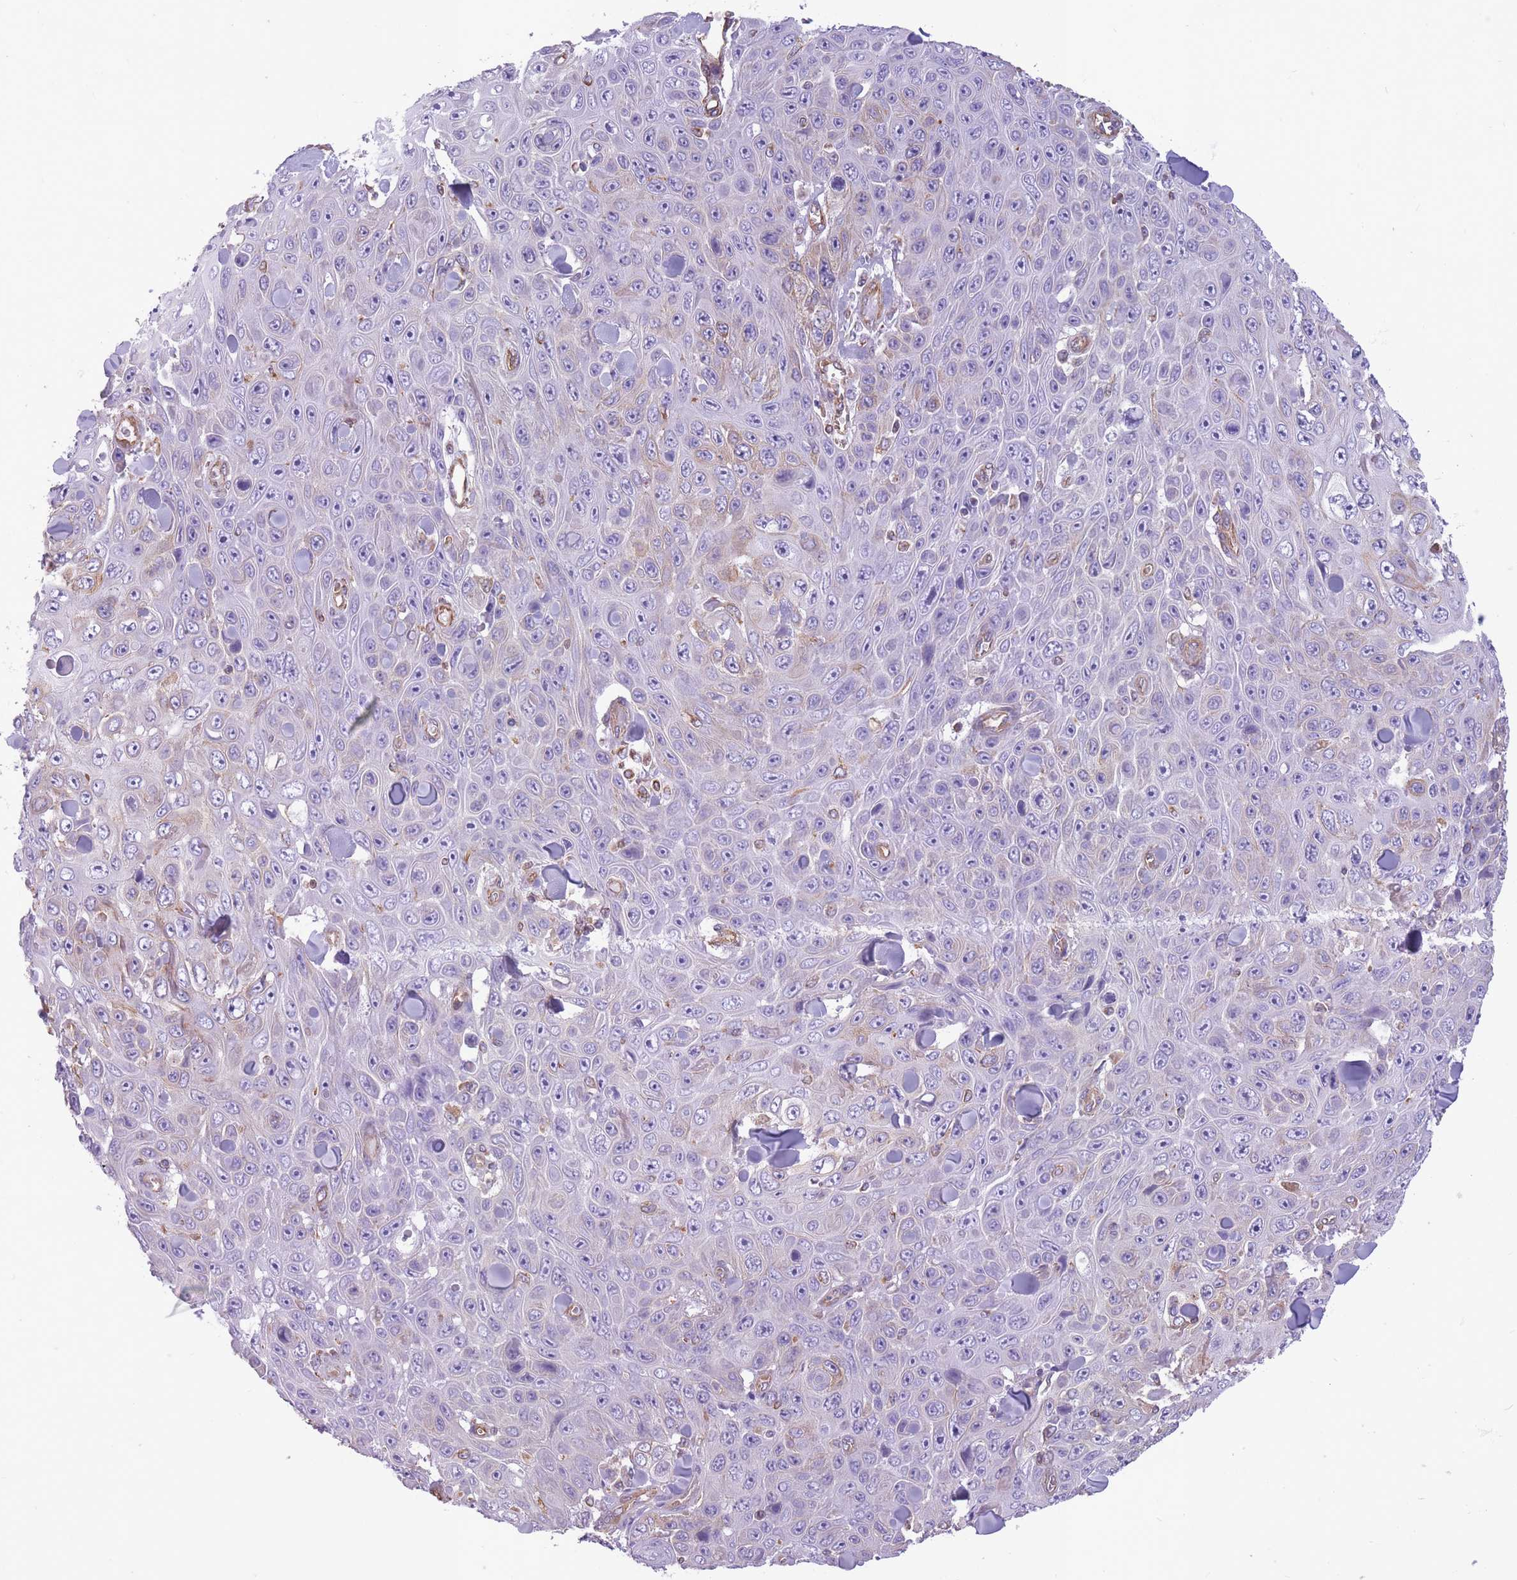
{"staining": {"intensity": "weak", "quantity": "<25%", "location": "cytoplasmic/membranous"}, "tissue": "skin cancer", "cell_type": "Tumor cells", "image_type": "cancer", "snomed": [{"axis": "morphology", "description": "Squamous cell carcinoma, NOS"}, {"axis": "topography", "description": "Skin"}], "caption": "The IHC micrograph has no significant positivity in tumor cells of skin squamous cell carcinoma tissue.", "gene": "ADD1", "patient": {"sex": "male", "age": 82}}